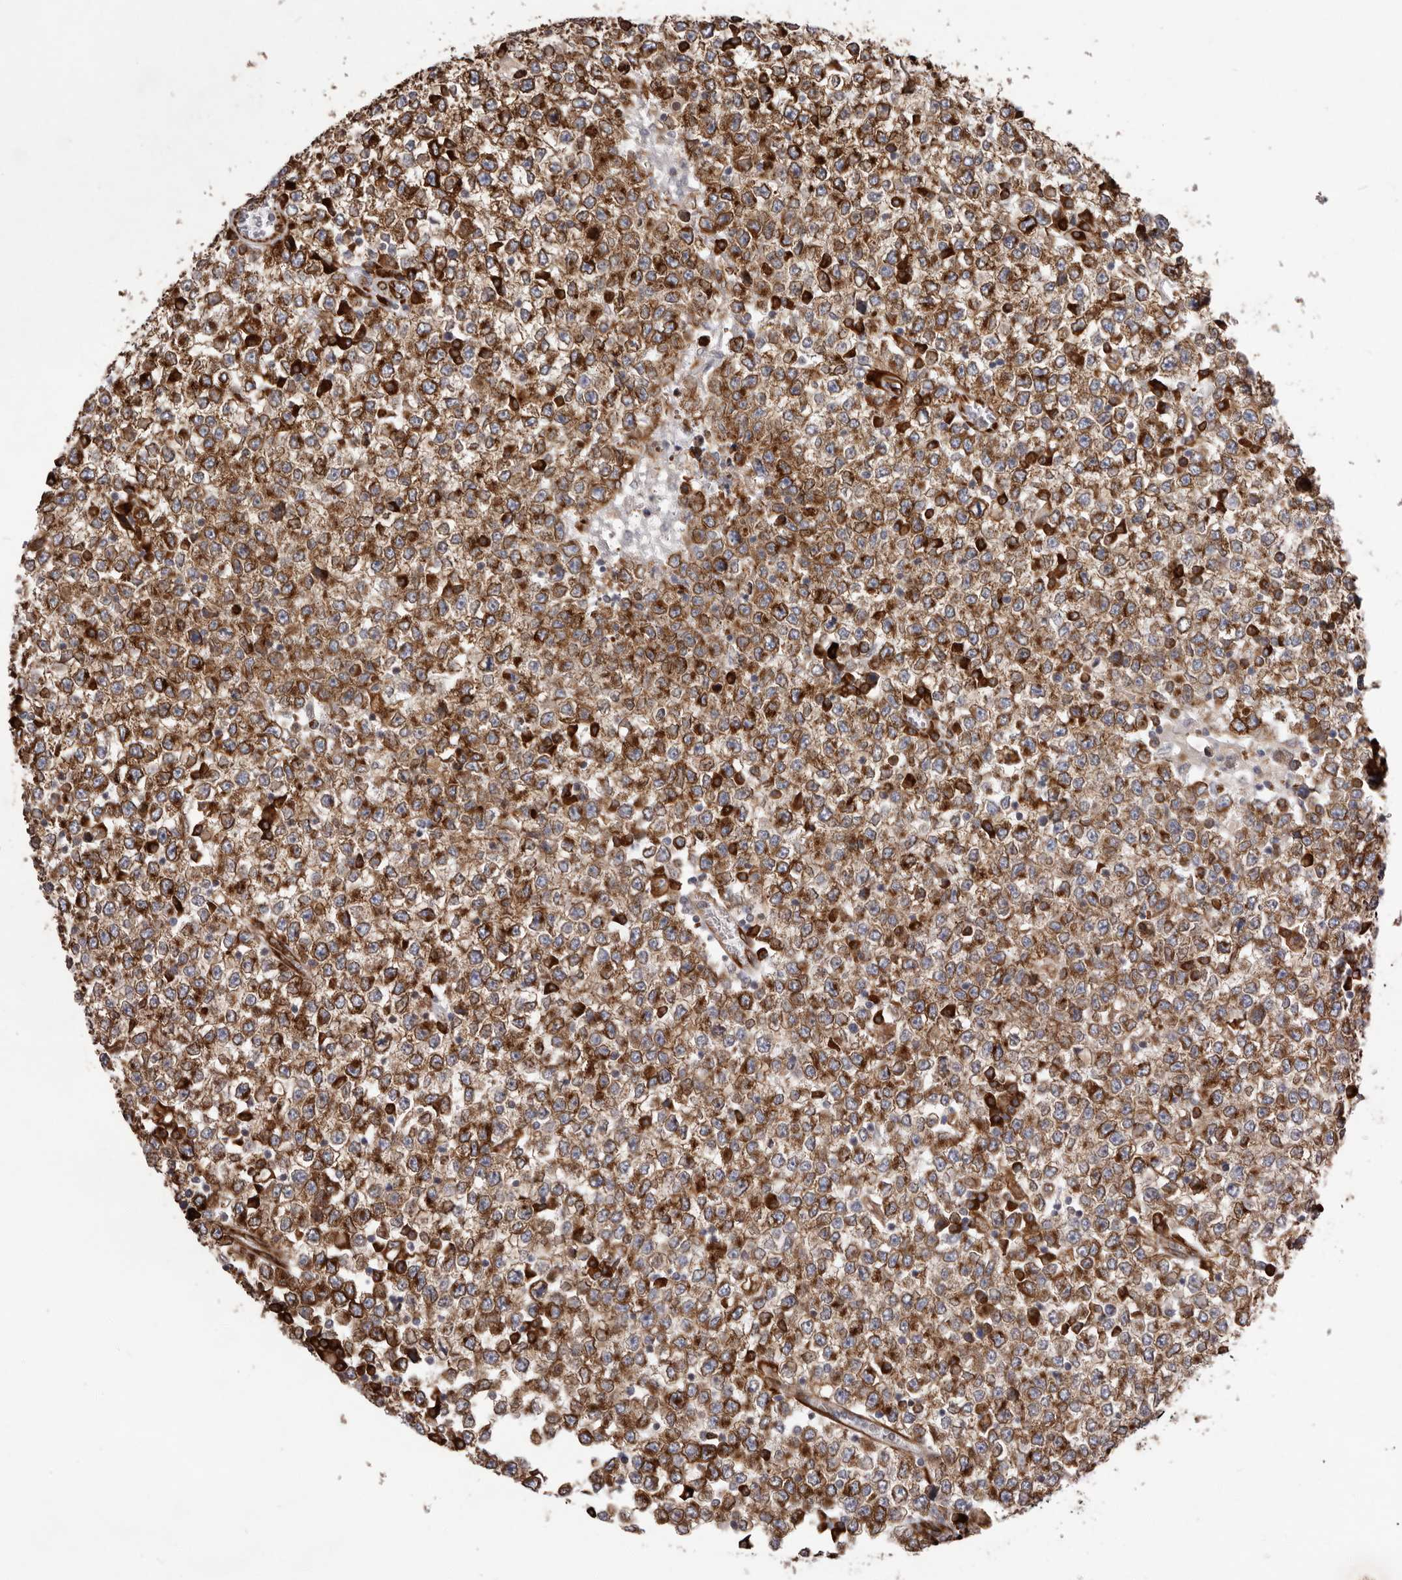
{"staining": {"intensity": "strong", "quantity": ">75%", "location": "cytoplasmic/membranous"}, "tissue": "testis cancer", "cell_type": "Tumor cells", "image_type": "cancer", "snomed": [{"axis": "morphology", "description": "Seminoma, NOS"}, {"axis": "topography", "description": "Testis"}], "caption": "Testis cancer (seminoma) stained with immunohistochemistry displays strong cytoplasmic/membranous staining in approximately >75% of tumor cells.", "gene": "WDTC1", "patient": {"sex": "male", "age": 65}}